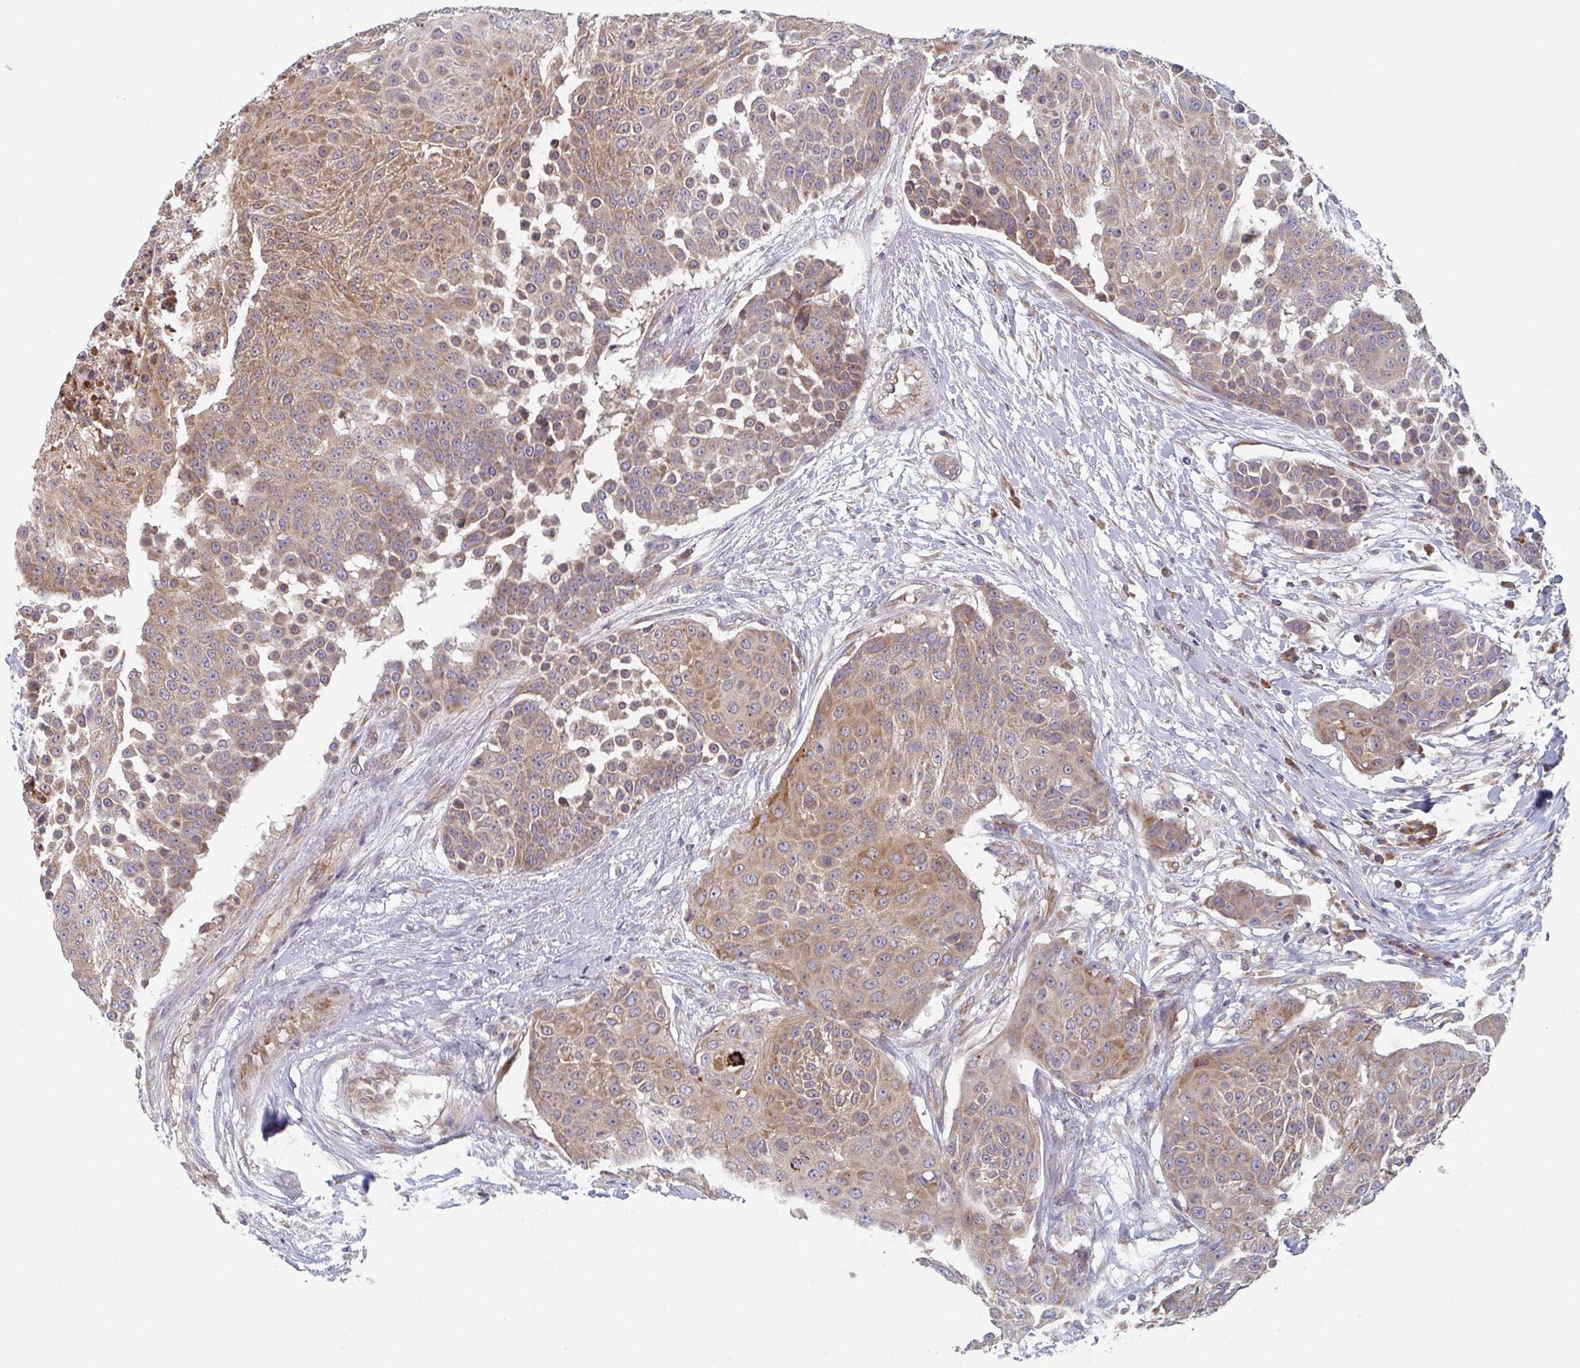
{"staining": {"intensity": "moderate", "quantity": ">75%", "location": "cytoplasmic/membranous"}, "tissue": "urothelial cancer", "cell_type": "Tumor cells", "image_type": "cancer", "snomed": [{"axis": "morphology", "description": "Urothelial carcinoma, High grade"}, {"axis": "topography", "description": "Urinary bladder"}], "caption": "Urothelial cancer stained for a protein reveals moderate cytoplasmic/membranous positivity in tumor cells.", "gene": "ELOVL1", "patient": {"sex": "female", "age": 63}}